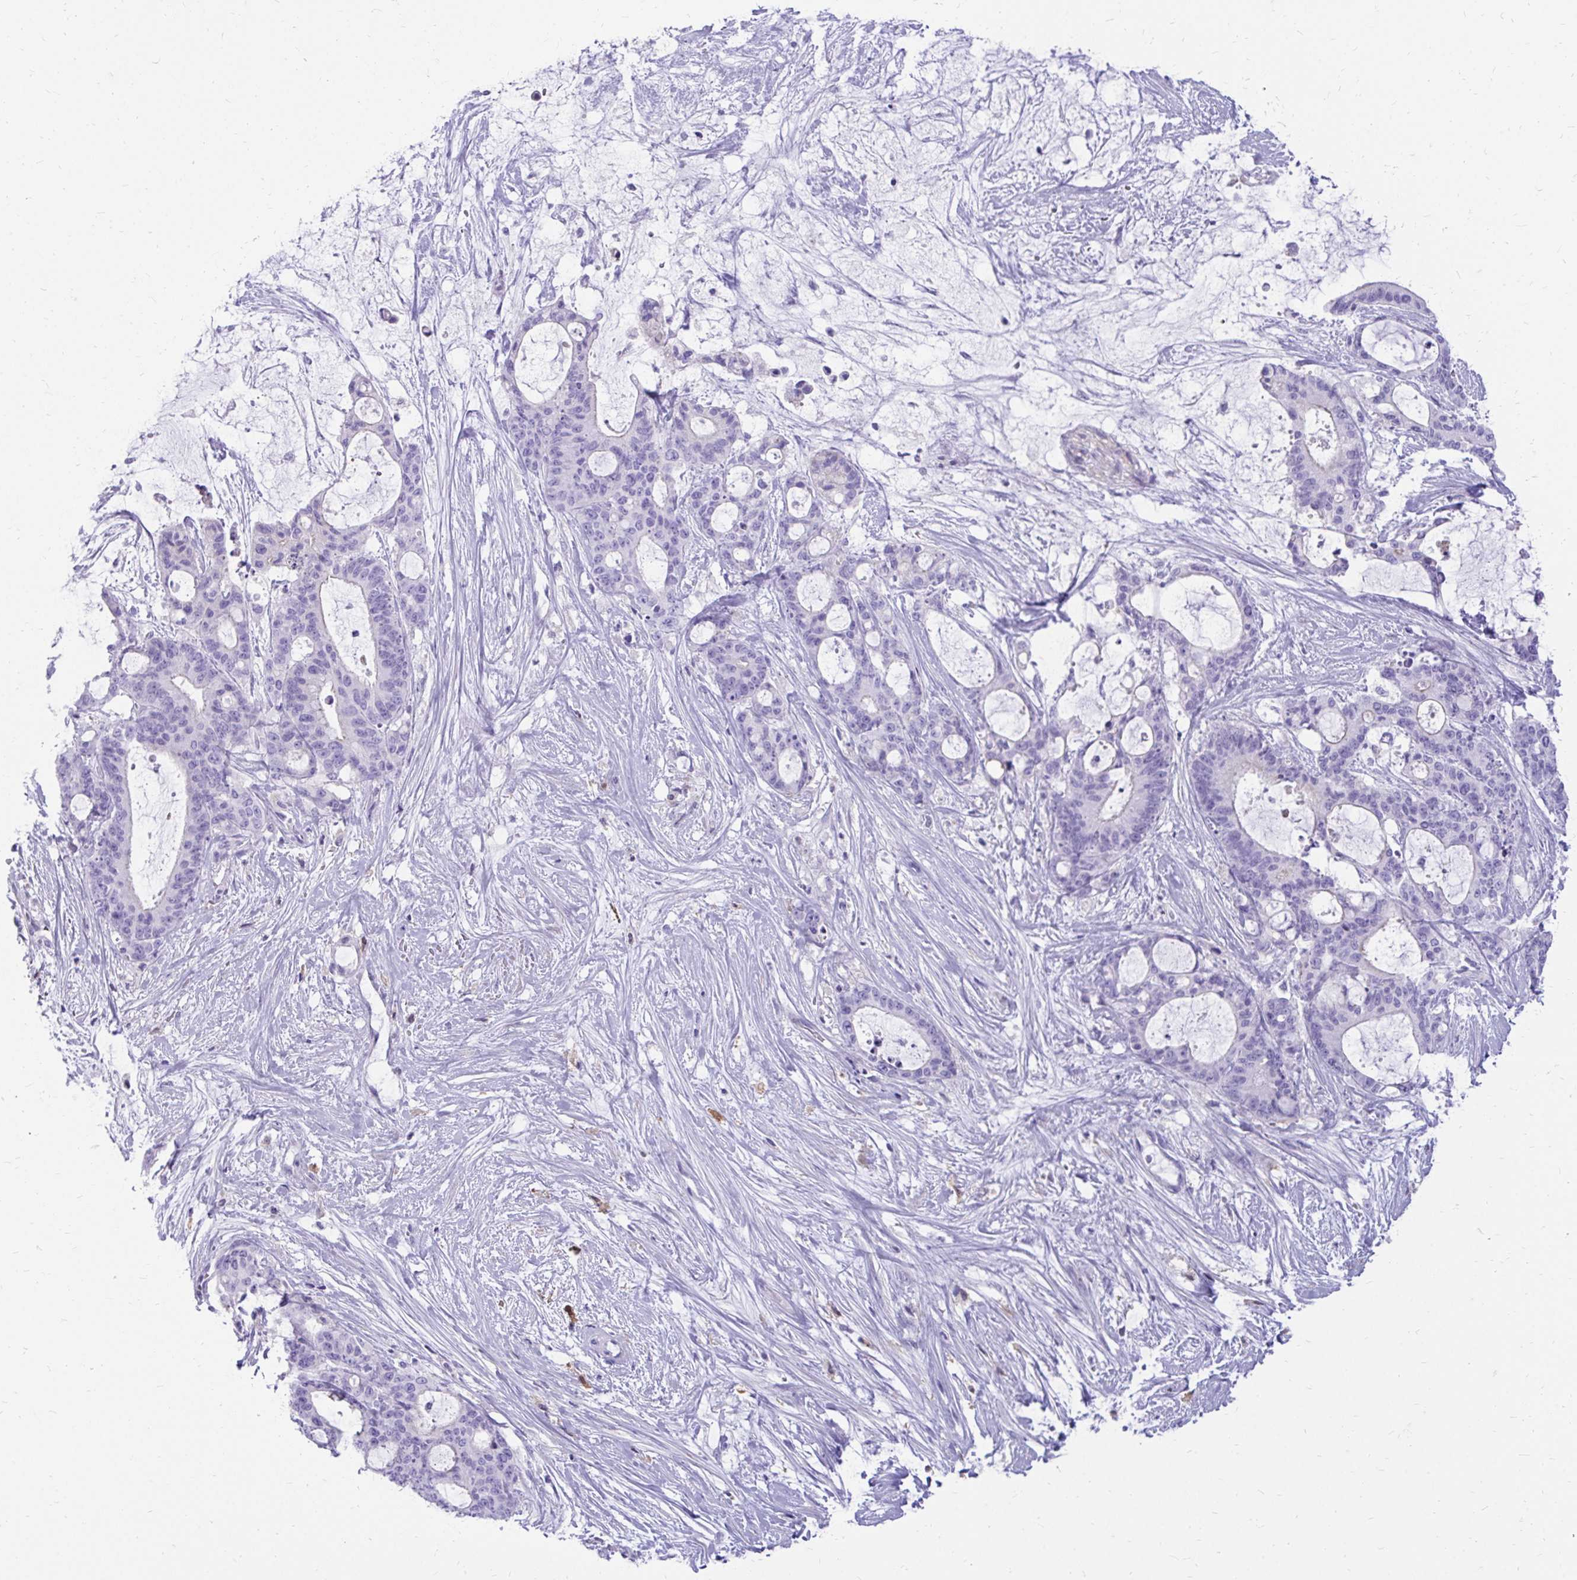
{"staining": {"intensity": "negative", "quantity": "none", "location": "none"}, "tissue": "liver cancer", "cell_type": "Tumor cells", "image_type": "cancer", "snomed": [{"axis": "morphology", "description": "Normal tissue, NOS"}, {"axis": "morphology", "description": "Cholangiocarcinoma"}, {"axis": "topography", "description": "Liver"}, {"axis": "topography", "description": "Peripheral nerve tissue"}], "caption": "Tumor cells show no significant staining in liver cholangiocarcinoma.", "gene": "SIGLEC11", "patient": {"sex": "female", "age": 73}}